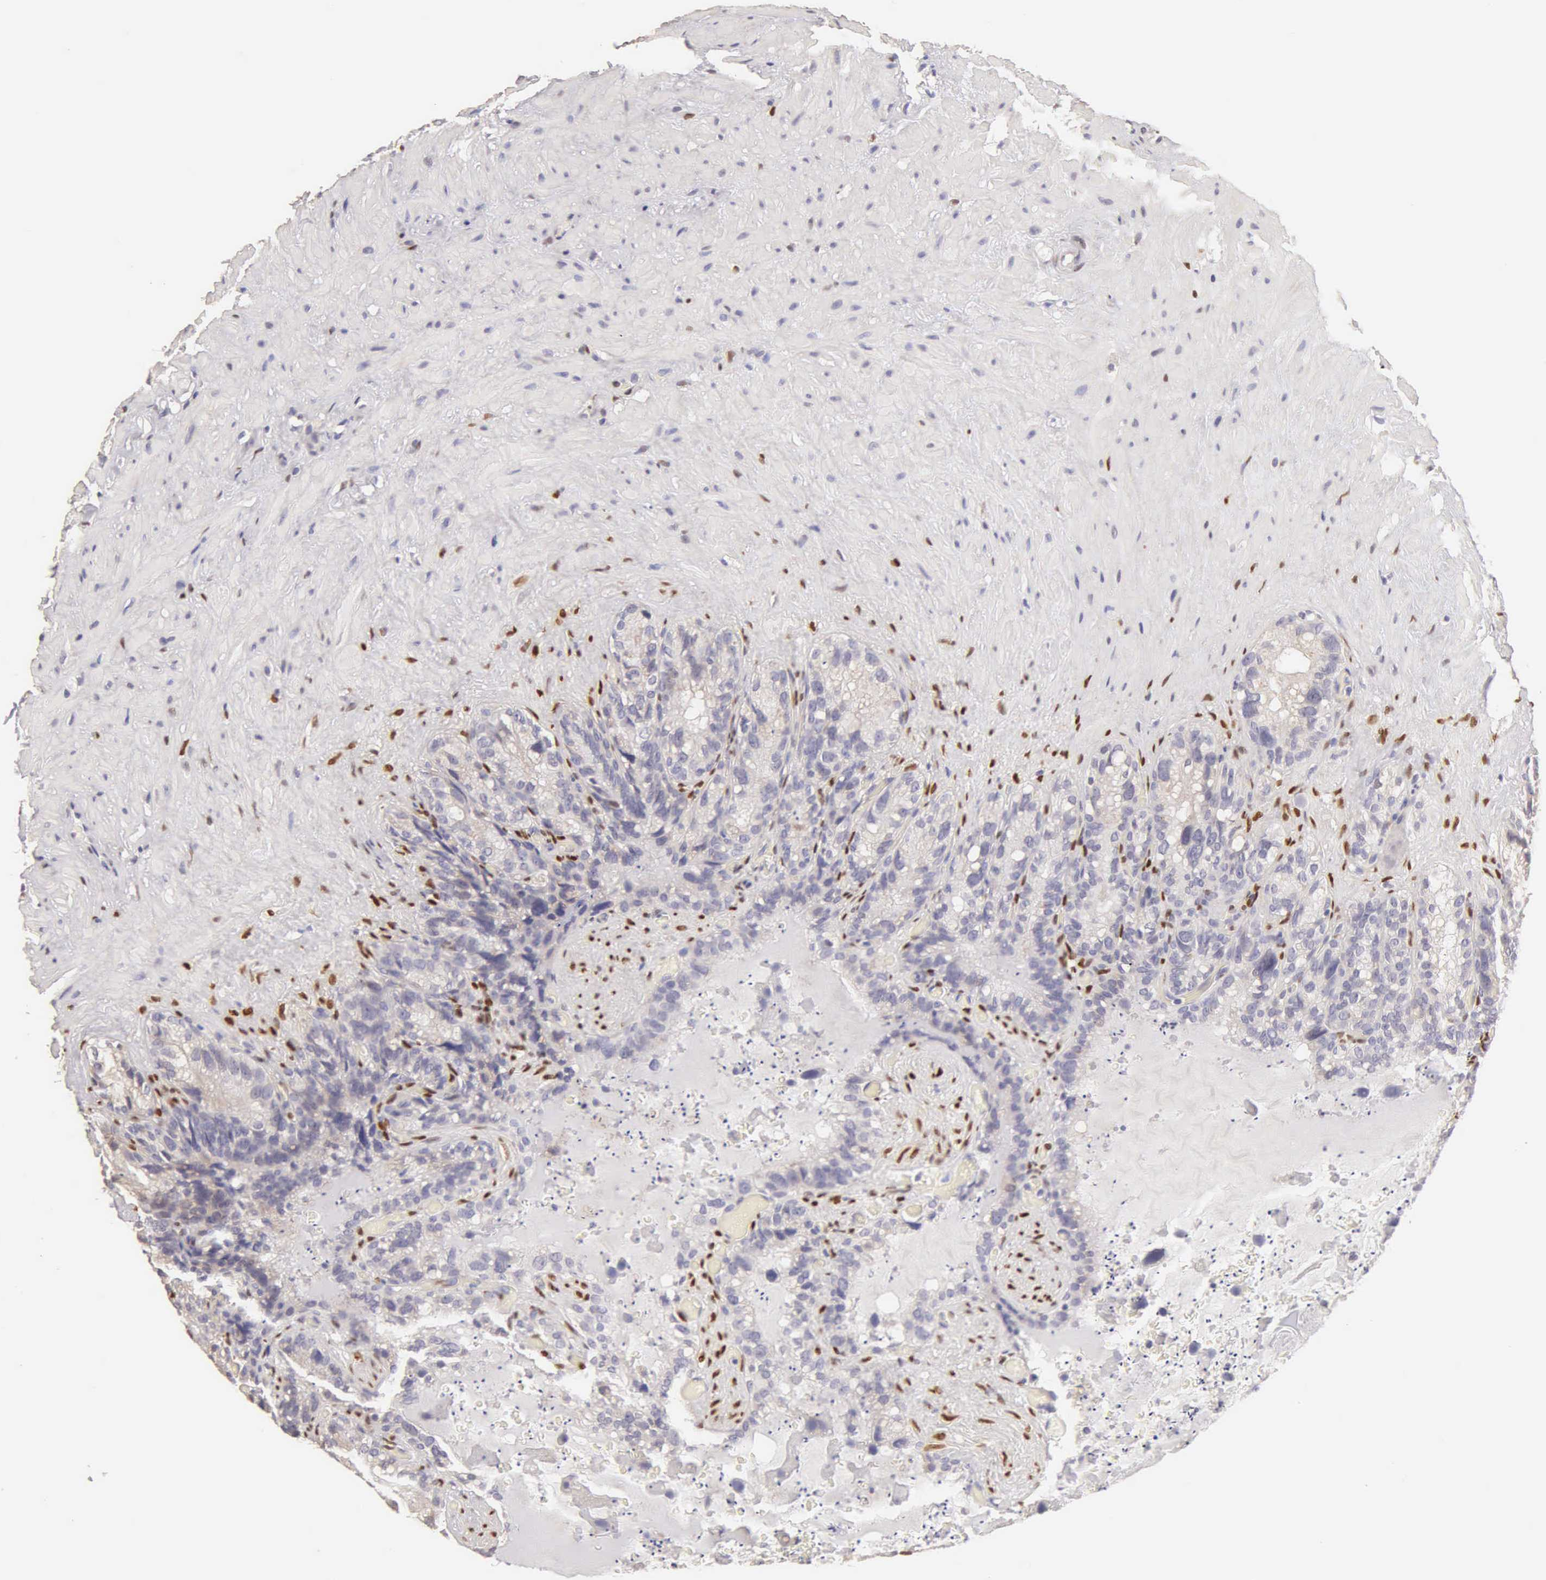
{"staining": {"intensity": "negative", "quantity": "none", "location": "none"}, "tissue": "seminal vesicle", "cell_type": "Glandular cells", "image_type": "normal", "snomed": [{"axis": "morphology", "description": "Normal tissue, NOS"}, {"axis": "topography", "description": "Seminal veicle"}], "caption": "IHC of unremarkable seminal vesicle shows no staining in glandular cells. Nuclei are stained in blue.", "gene": "ESR1", "patient": {"sex": "male", "age": 63}}